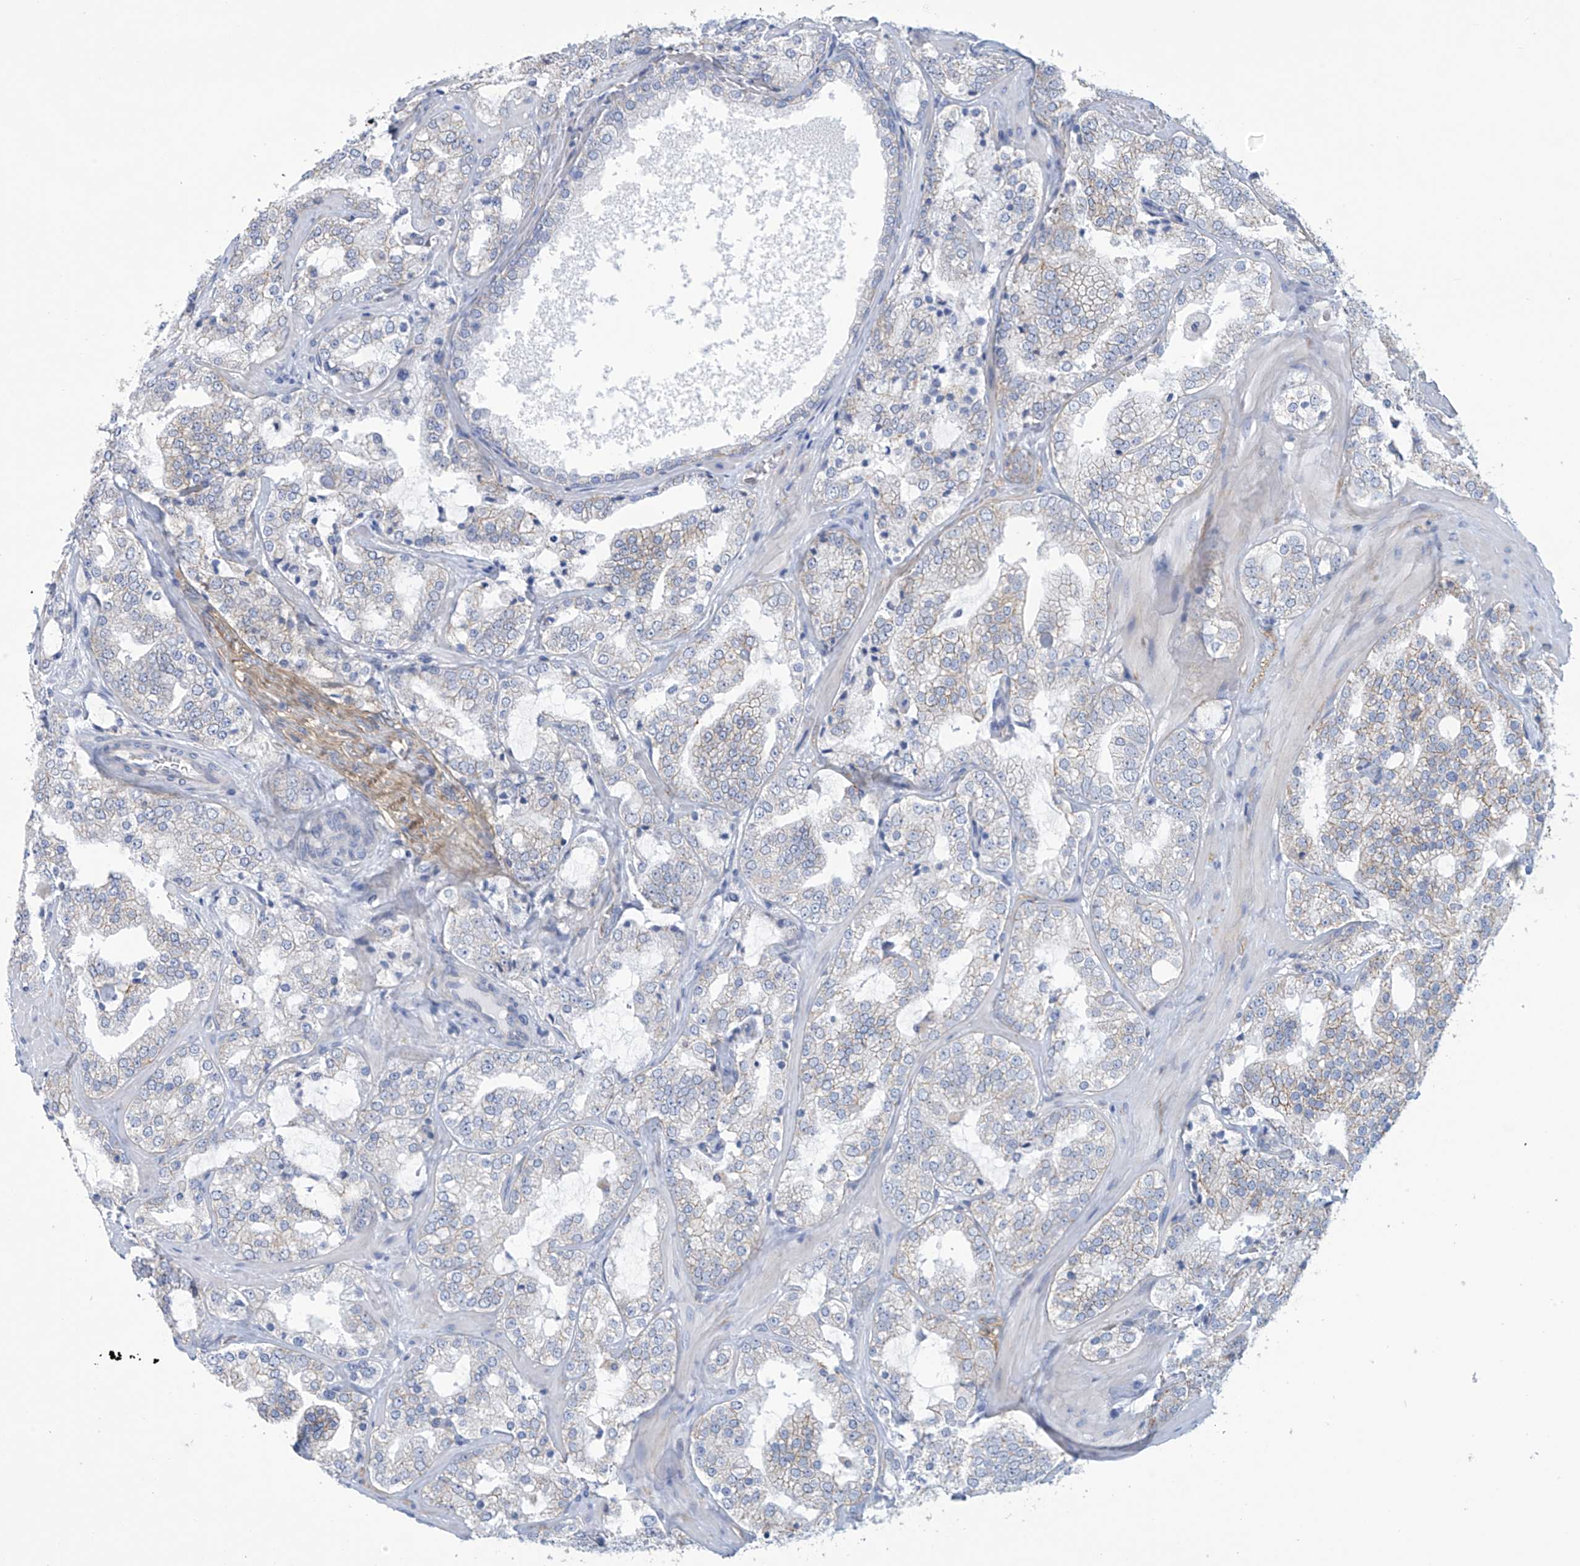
{"staining": {"intensity": "negative", "quantity": "none", "location": "none"}, "tissue": "prostate cancer", "cell_type": "Tumor cells", "image_type": "cancer", "snomed": [{"axis": "morphology", "description": "Adenocarcinoma, High grade"}, {"axis": "topography", "description": "Prostate"}], "caption": "DAB immunohistochemical staining of human prostate cancer (high-grade adenocarcinoma) exhibits no significant expression in tumor cells.", "gene": "ABHD13", "patient": {"sex": "male", "age": 64}}